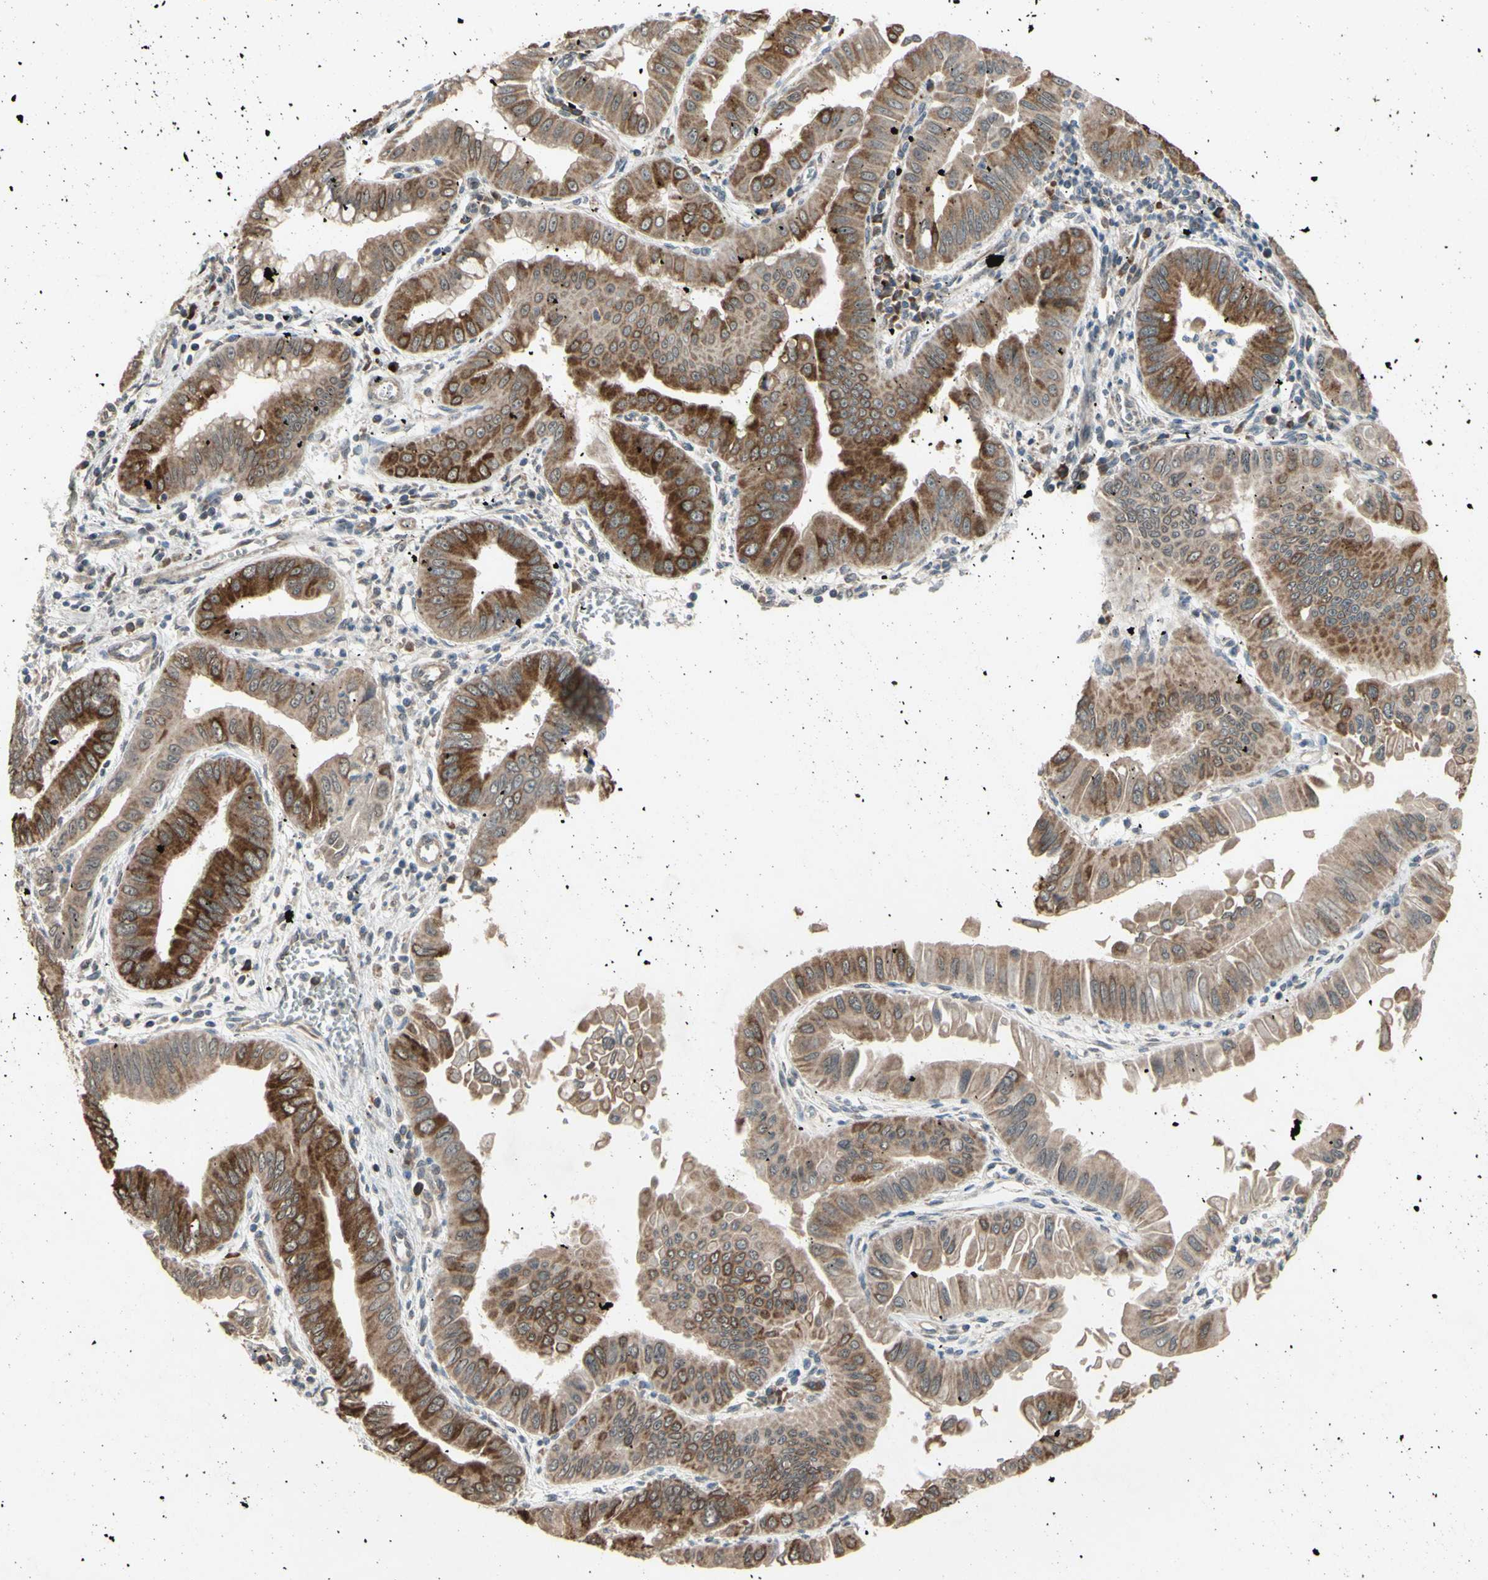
{"staining": {"intensity": "moderate", "quantity": ">75%", "location": "cytoplasmic/membranous"}, "tissue": "pancreatic cancer", "cell_type": "Tumor cells", "image_type": "cancer", "snomed": [{"axis": "morphology", "description": "Normal tissue, NOS"}, {"axis": "topography", "description": "Lymph node"}], "caption": "Immunohistochemical staining of human pancreatic cancer reveals medium levels of moderate cytoplasmic/membranous protein expression in about >75% of tumor cells.", "gene": "CD164", "patient": {"sex": "male", "age": 50}}